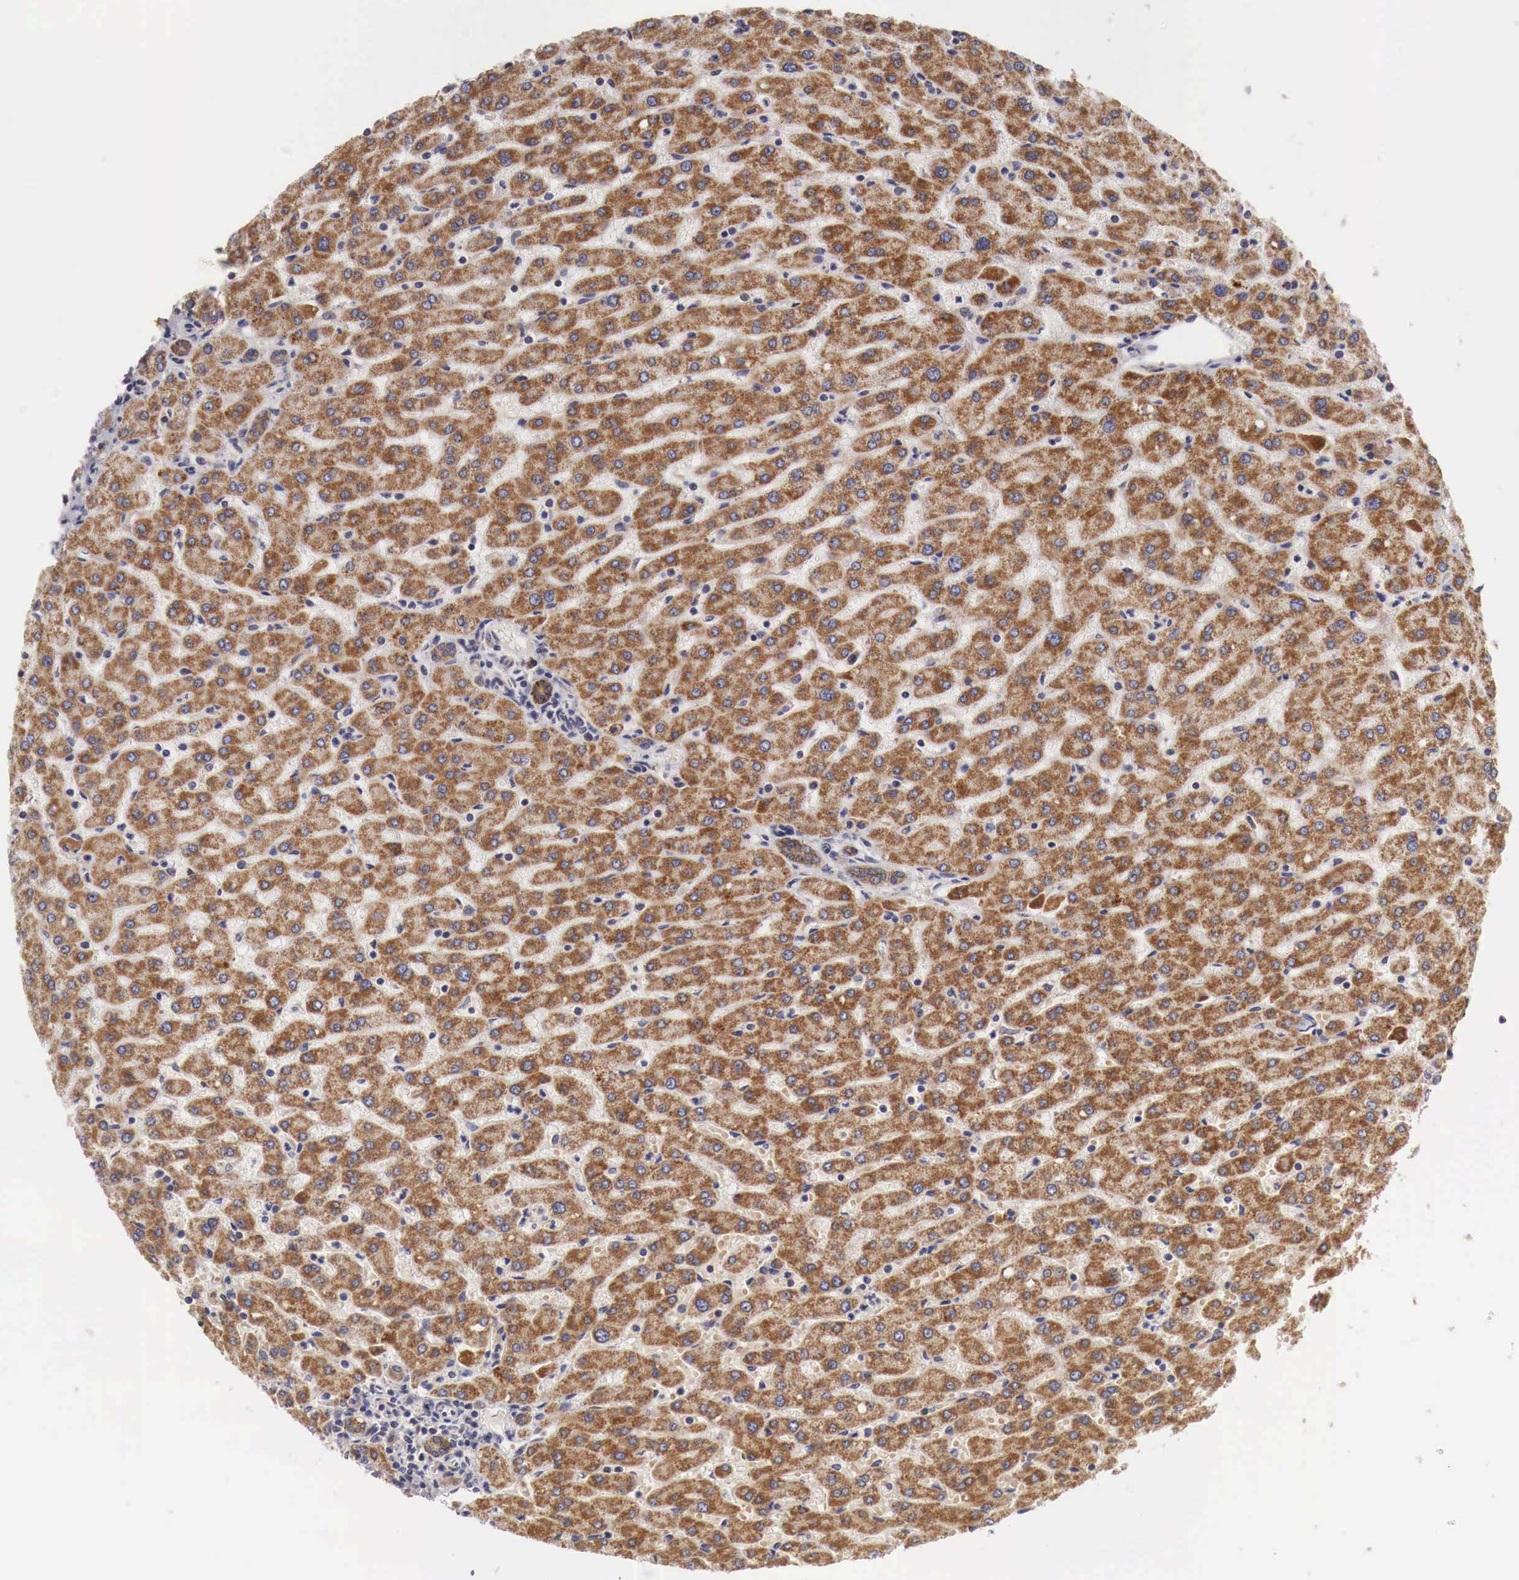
{"staining": {"intensity": "moderate", "quantity": "25%-75%", "location": "cytoplasmic/membranous"}, "tissue": "liver", "cell_type": "Cholangiocytes", "image_type": "normal", "snomed": [{"axis": "morphology", "description": "Normal tissue, NOS"}, {"axis": "topography", "description": "Liver"}], "caption": "About 25%-75% of cholangiocytes in benign liver exhibit moderate cytoplasmic/membranous protein positivity as visualized by brown immunohistochemical staining.", "gene": "XPNPEP3", "patient": {"sex": "female", "age": 30}}